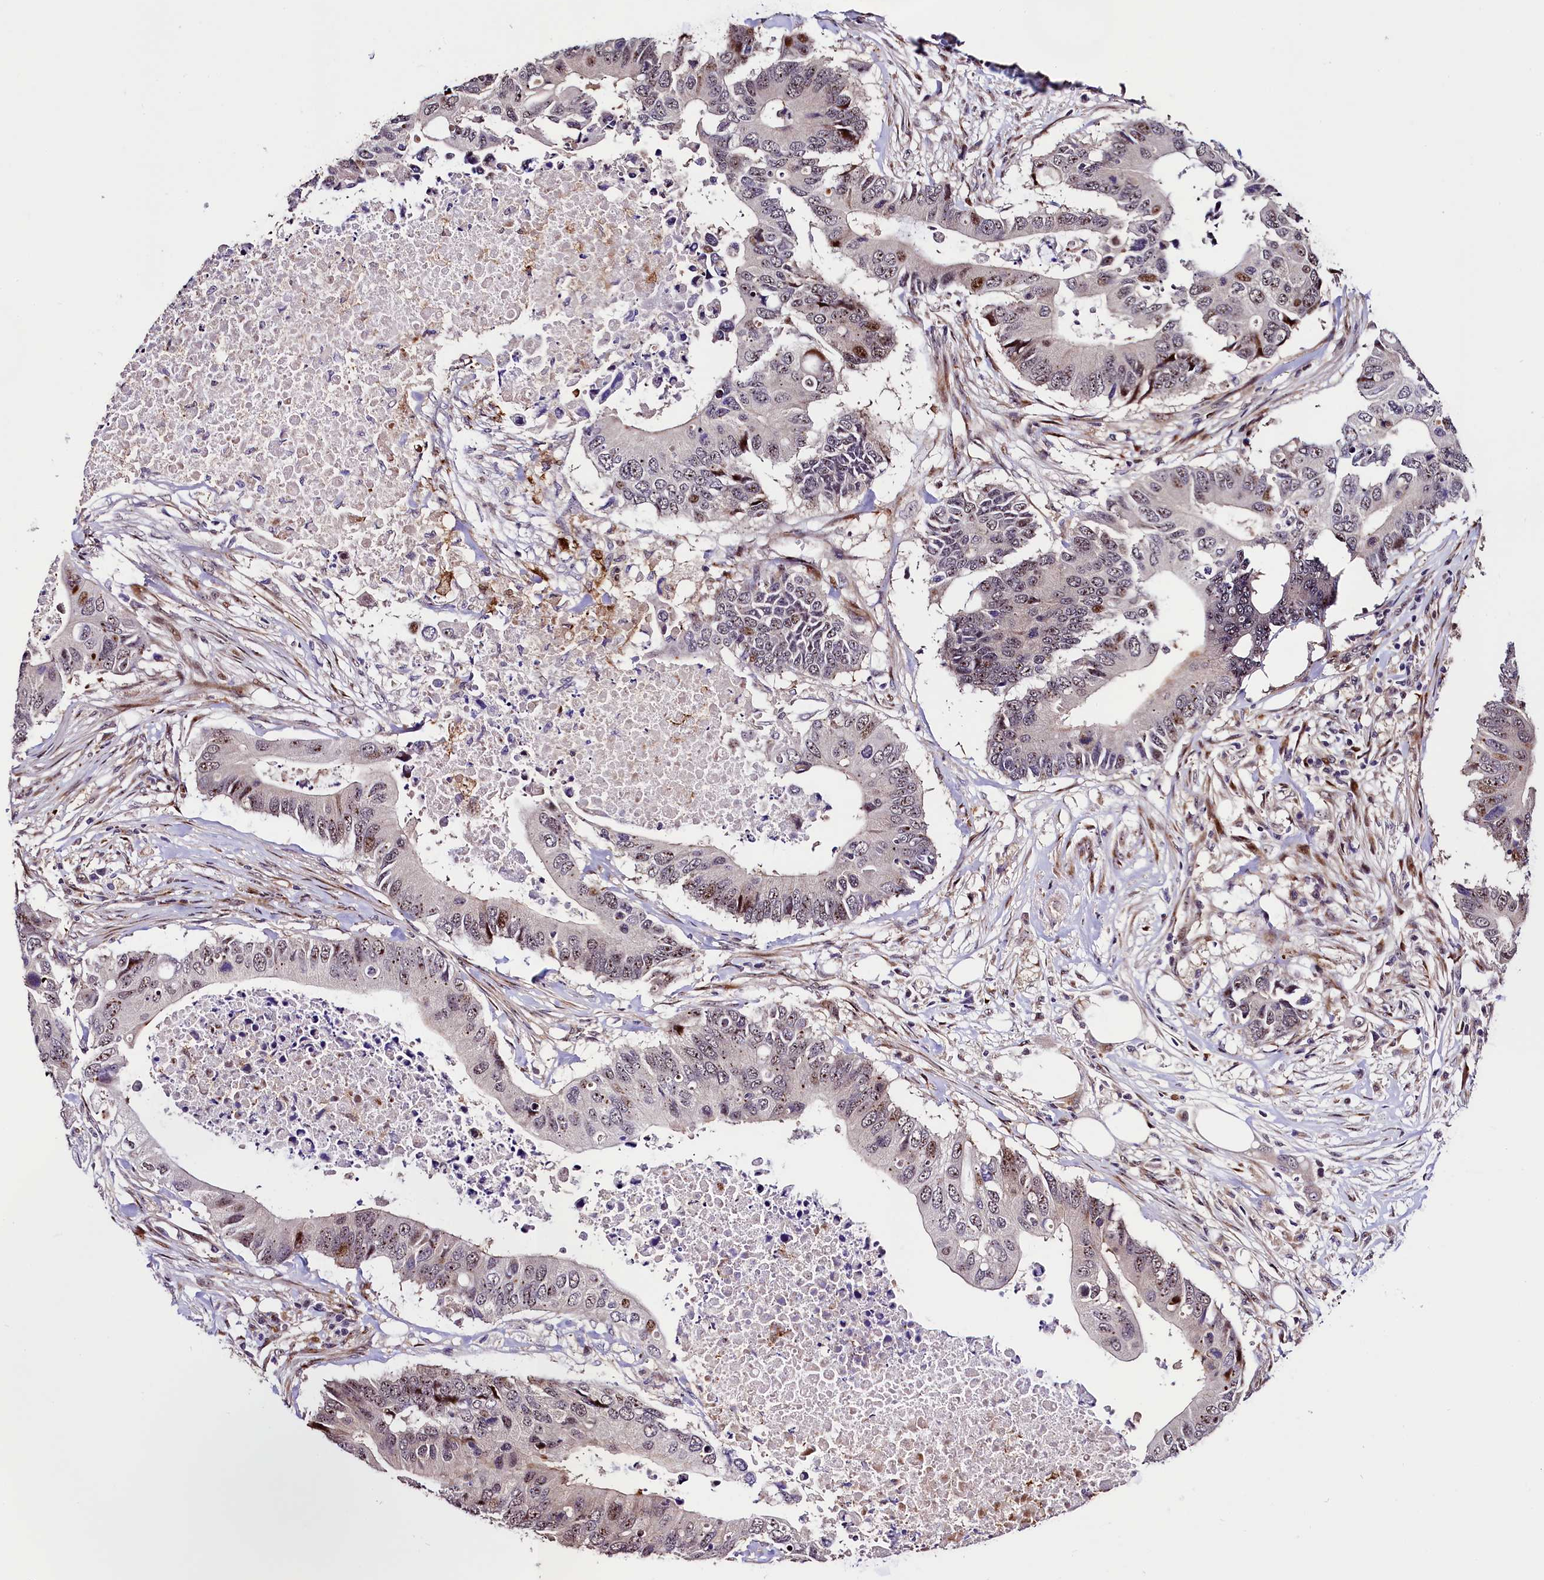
{"staining": {"intensity": "moderate", "quantity": "<25%", "location": "nuclear"}, "tissue": "colorectal cancer", "cell_type": "Tumor cells", "image_type": "cancer", "snomed": [{"axis": "morphology", "description": "Adenocarcinoma, NOS"}, {"axis": "topography", "description": "Colon"}], "caption": "A brown stain labels moderate nuclear positivity of a protein in colorectal cancer (adenocarcinoma) tumor cells.", "gene": "TRMT112", "patient": {"sex": "male", "age": 71}}